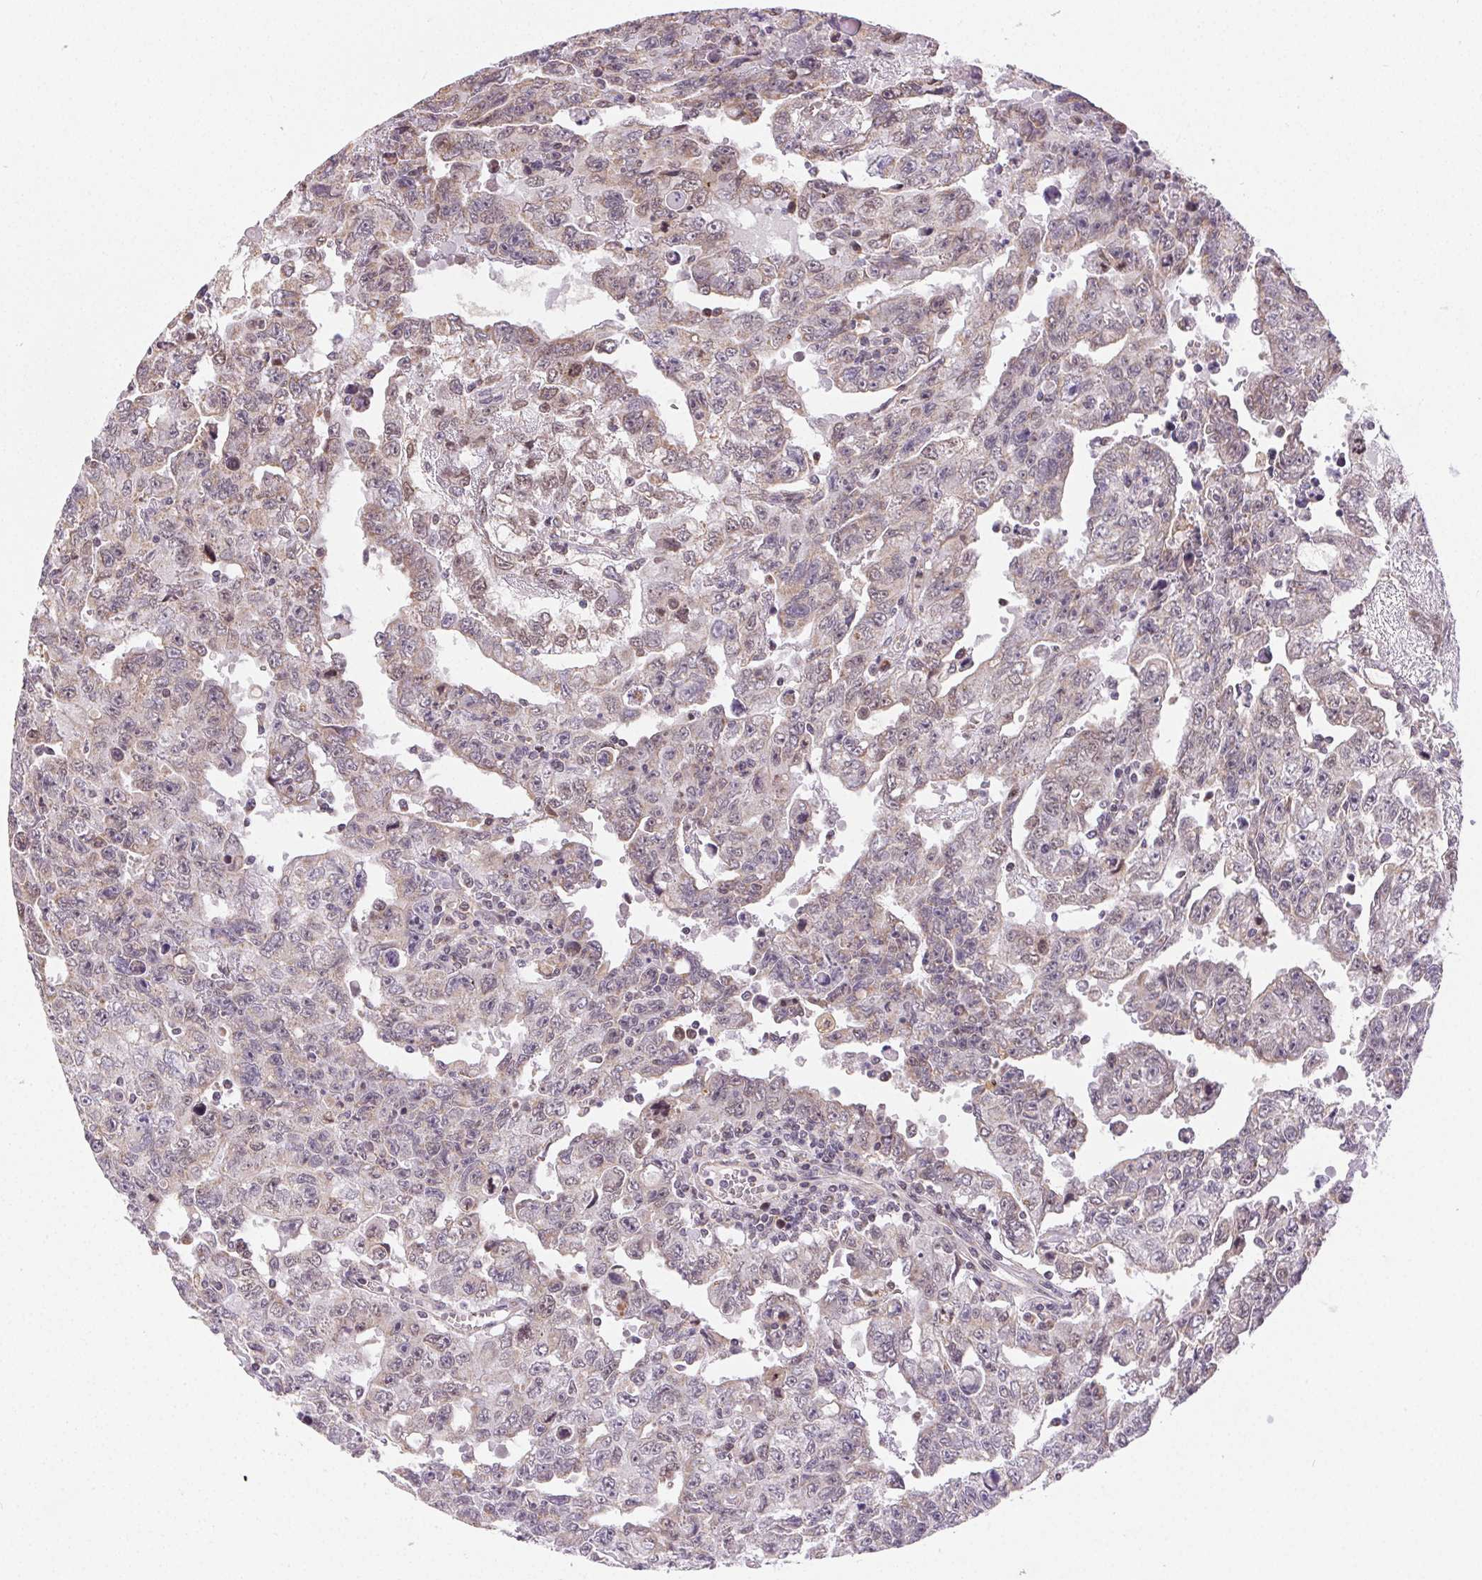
{"staining": {"intensity": "weak", "quantity": "<25%", "location": "nuclear"}, "tissue": "testis cancer", "cell_type": "Tumor cells", "image_type": "cancer", "snomed": [{"axis": "morphology", "description": "Carcinoma, Embryonal, NOS"}, {"axis": "topography", "description": "Testis"}], "caption": "The histopathology image demonstrates no staining of tumor cells in testis cancer.", "gene": "PIWIL4", "patient": {"sex": "male", "age": 24}}